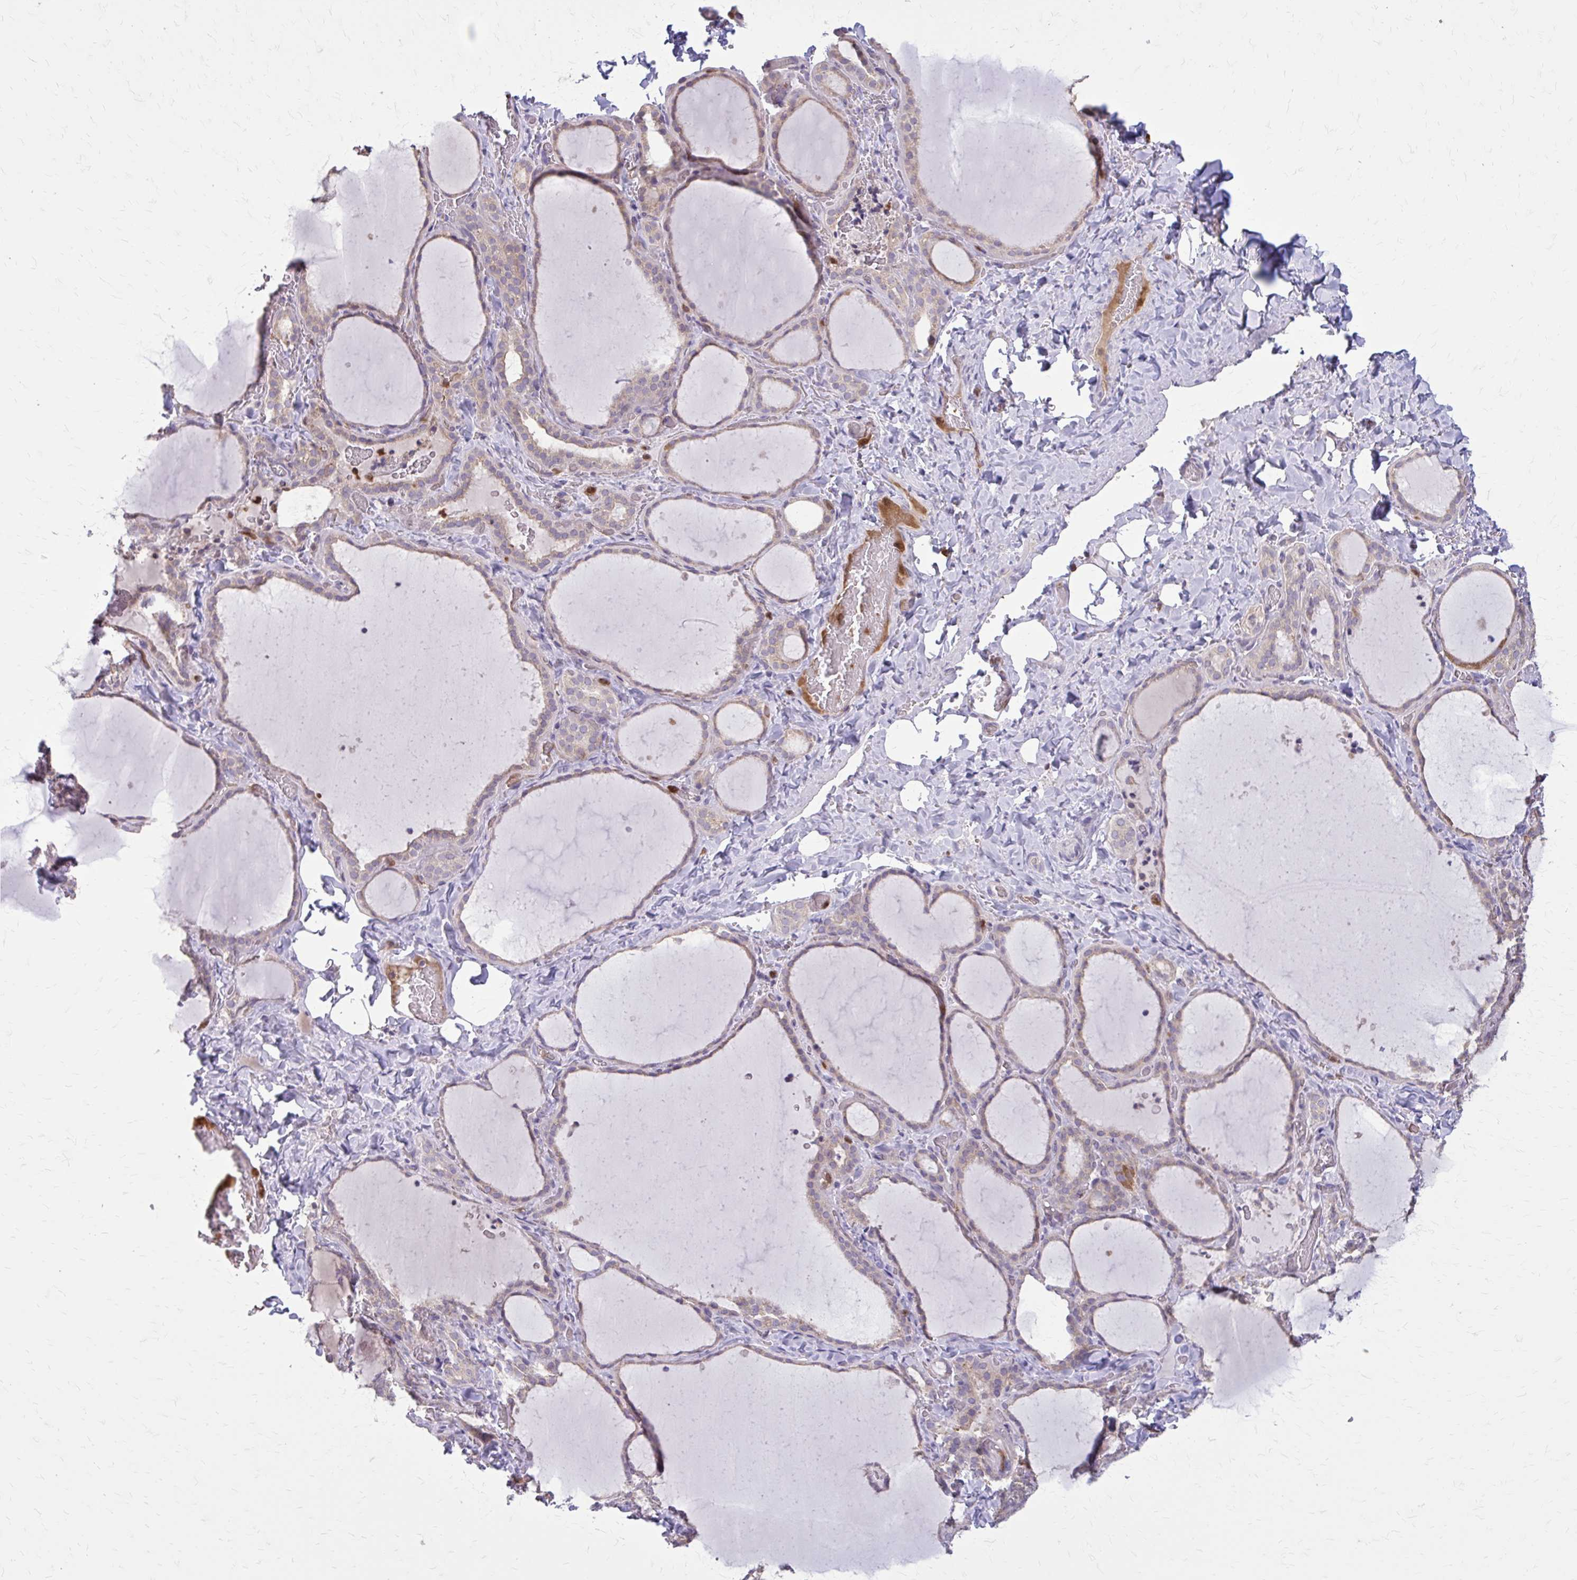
{"staining": {"intensity": "weak", "quantity": "25%-75%", "location": "cytoplasmic/membranous"}, "tissue": "thyroid gland", "cell_type": "Glandular cells", "image_type": "normal", "snomed": [{"axis": "morphology", "description": "Normal tissue, NOS"}, {"axis": "topography", "description": "Thyroid gland"}], "caption": "Immunohistochemistry (IHC) of unremarkable human thyroid gland demonstrates low levels of weak cytoplasmic/membranous expression in about 25%-75% of glandular cells.", "gene": "NRBF2", "patient": {"sex": "female", "age": 22}}